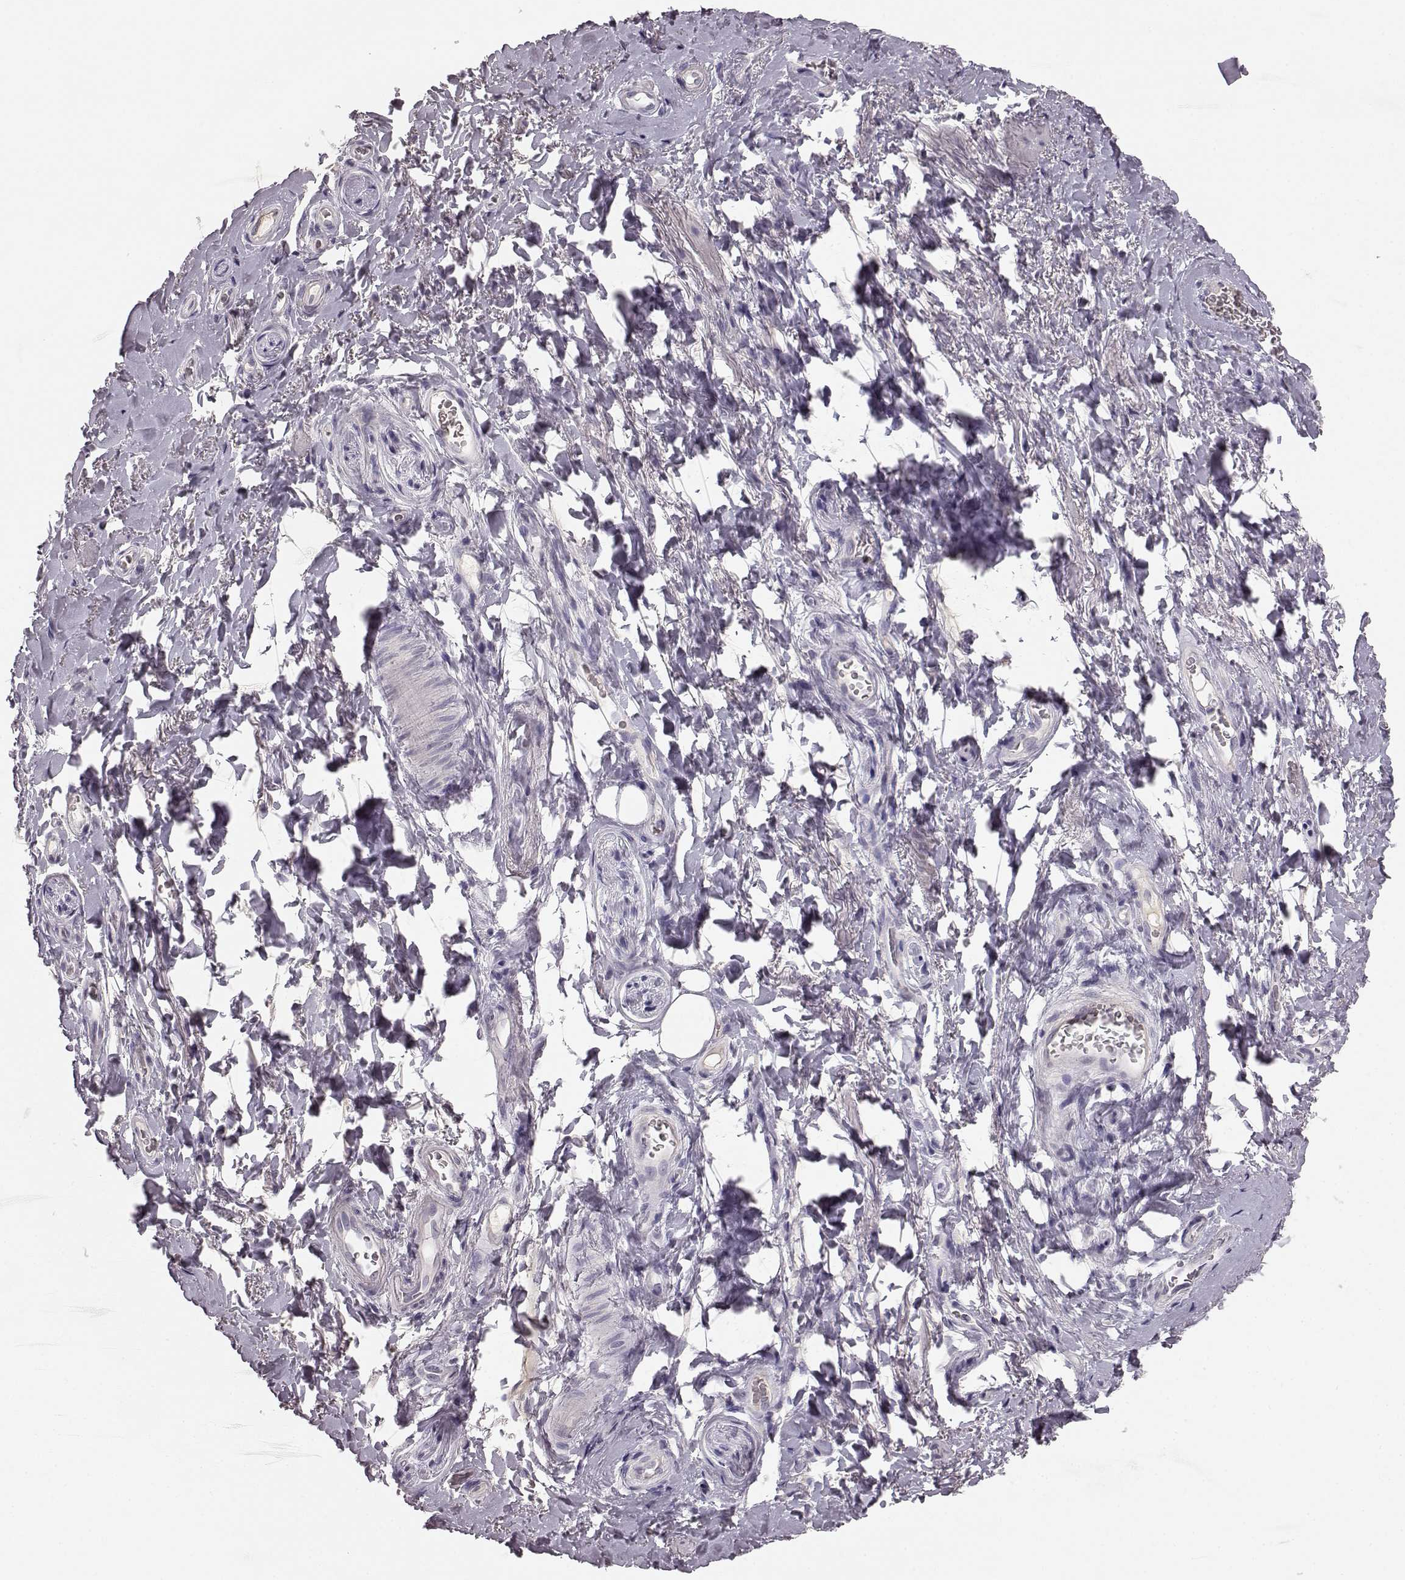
{"staining": {"intensity": "negative", "quantity": "none", "location": "none"}, "tissue": "adipose tissue", "cell_type": "Adipocytes", "image_type": "normal", "snomed": [{"axis": "morphology", "description": "Normal tissue, NOS"}, {"axis": "topography", "description": "Anal"}, {"axis": "topography", "description": "Peripheral nerve tissue"}], "caption": "DAB immunohistochemical staining of benign human adipose tissue displays no significant positivity in adipocytes.", "gene": "BFSP2", "patient": {"sex": "male", "age": 53}}